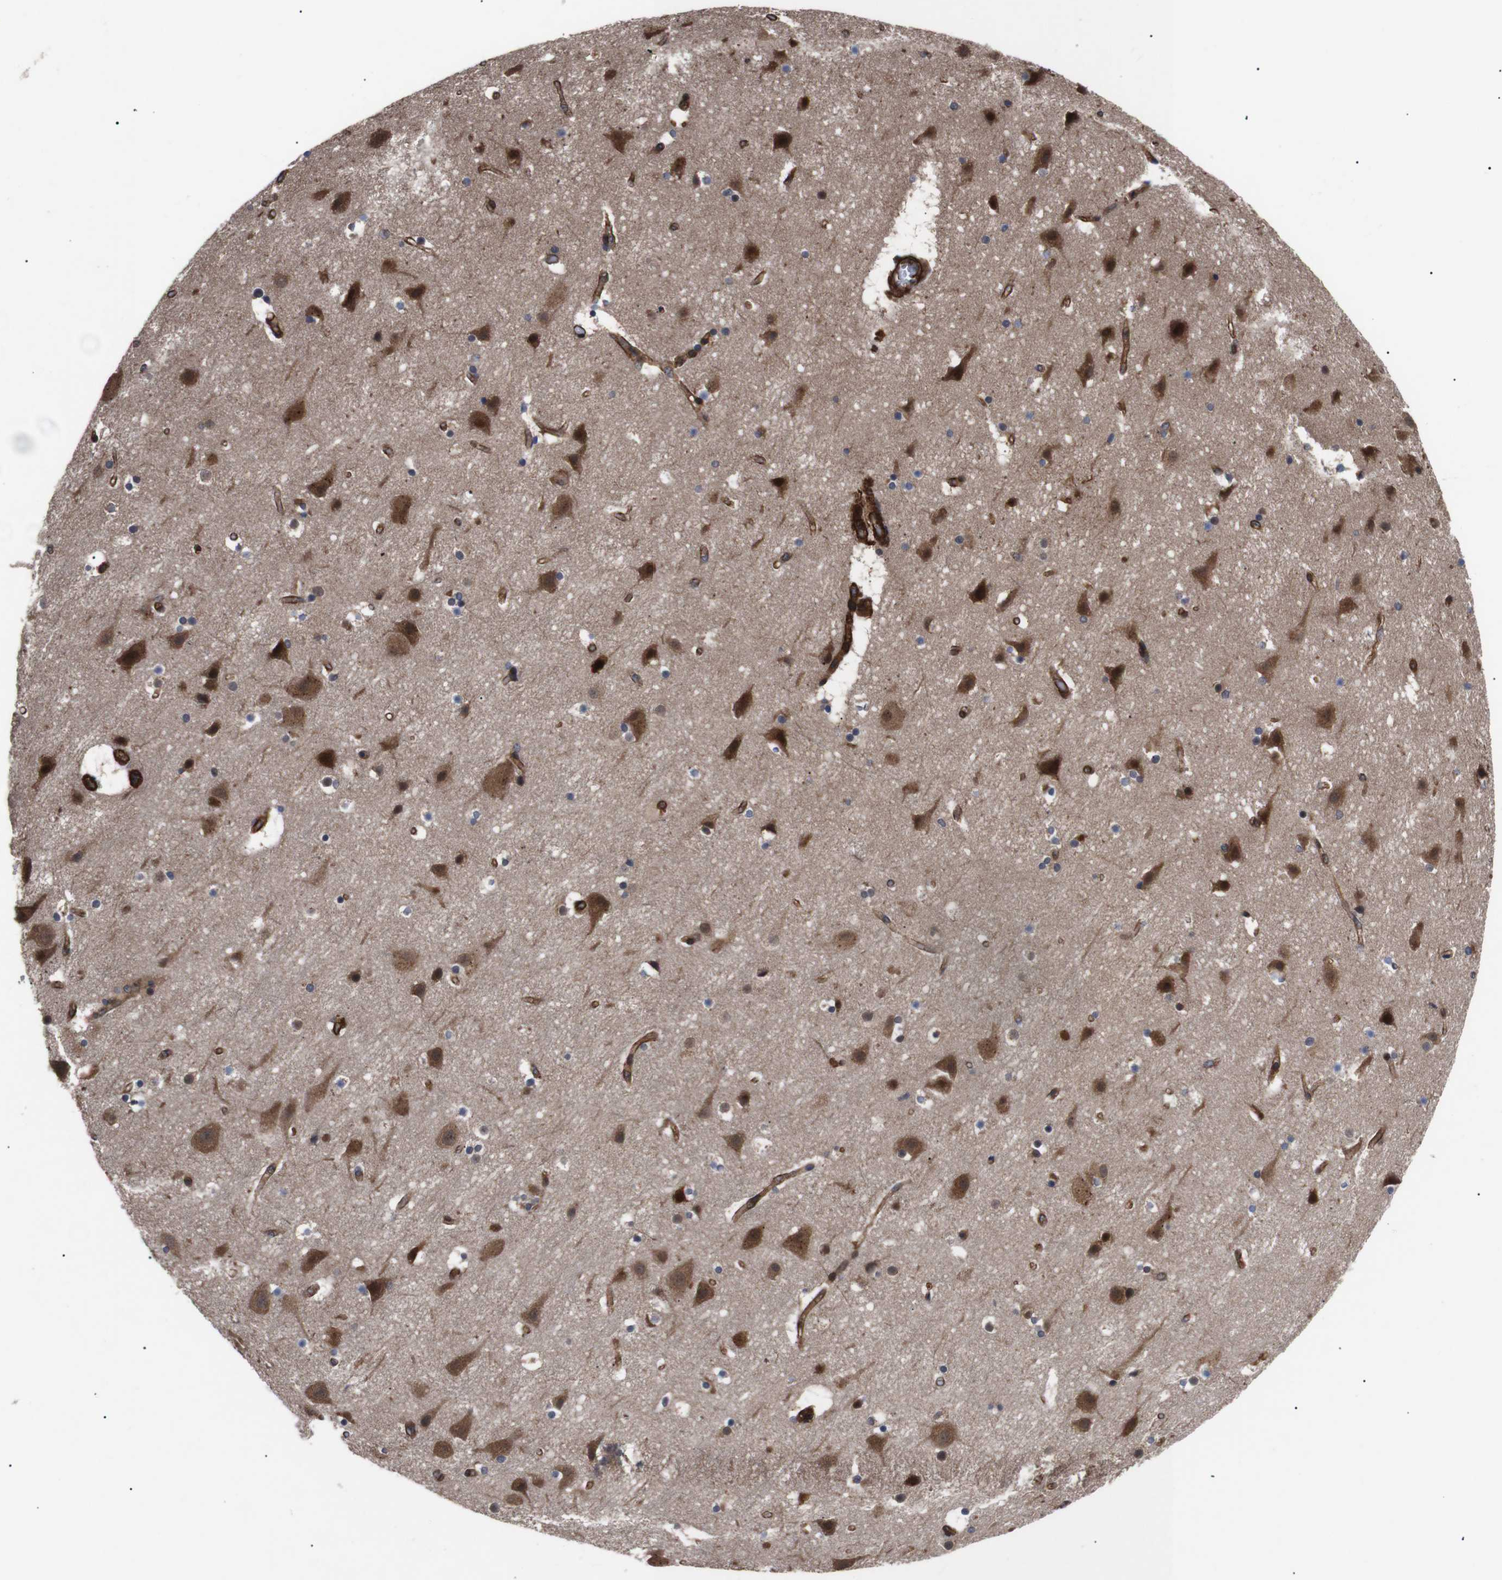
{"staining": {"intensity": "strong", "quantity": ">75%", "location": "cytoplasmic/membranous"}, "tissue": "cerebral cortex", "cell_type": "Endothelial cells", "image_type": "normal", "snomed": [{"axis": "morphology", "description": "Normal tissue, NOS"}, {"axis": "topography", "description": "Cerebral cortex"}], "caption": "A photomicrograph of cerebral cortex stained for a protein reveals strong cytoplasmic/membranous brown staining in endothelial cells. (brown staining indicates protein expression, while blue staining denotes nuclei).", "gene": "PAWR", "patient": {"sex": "male", "age": 45}}